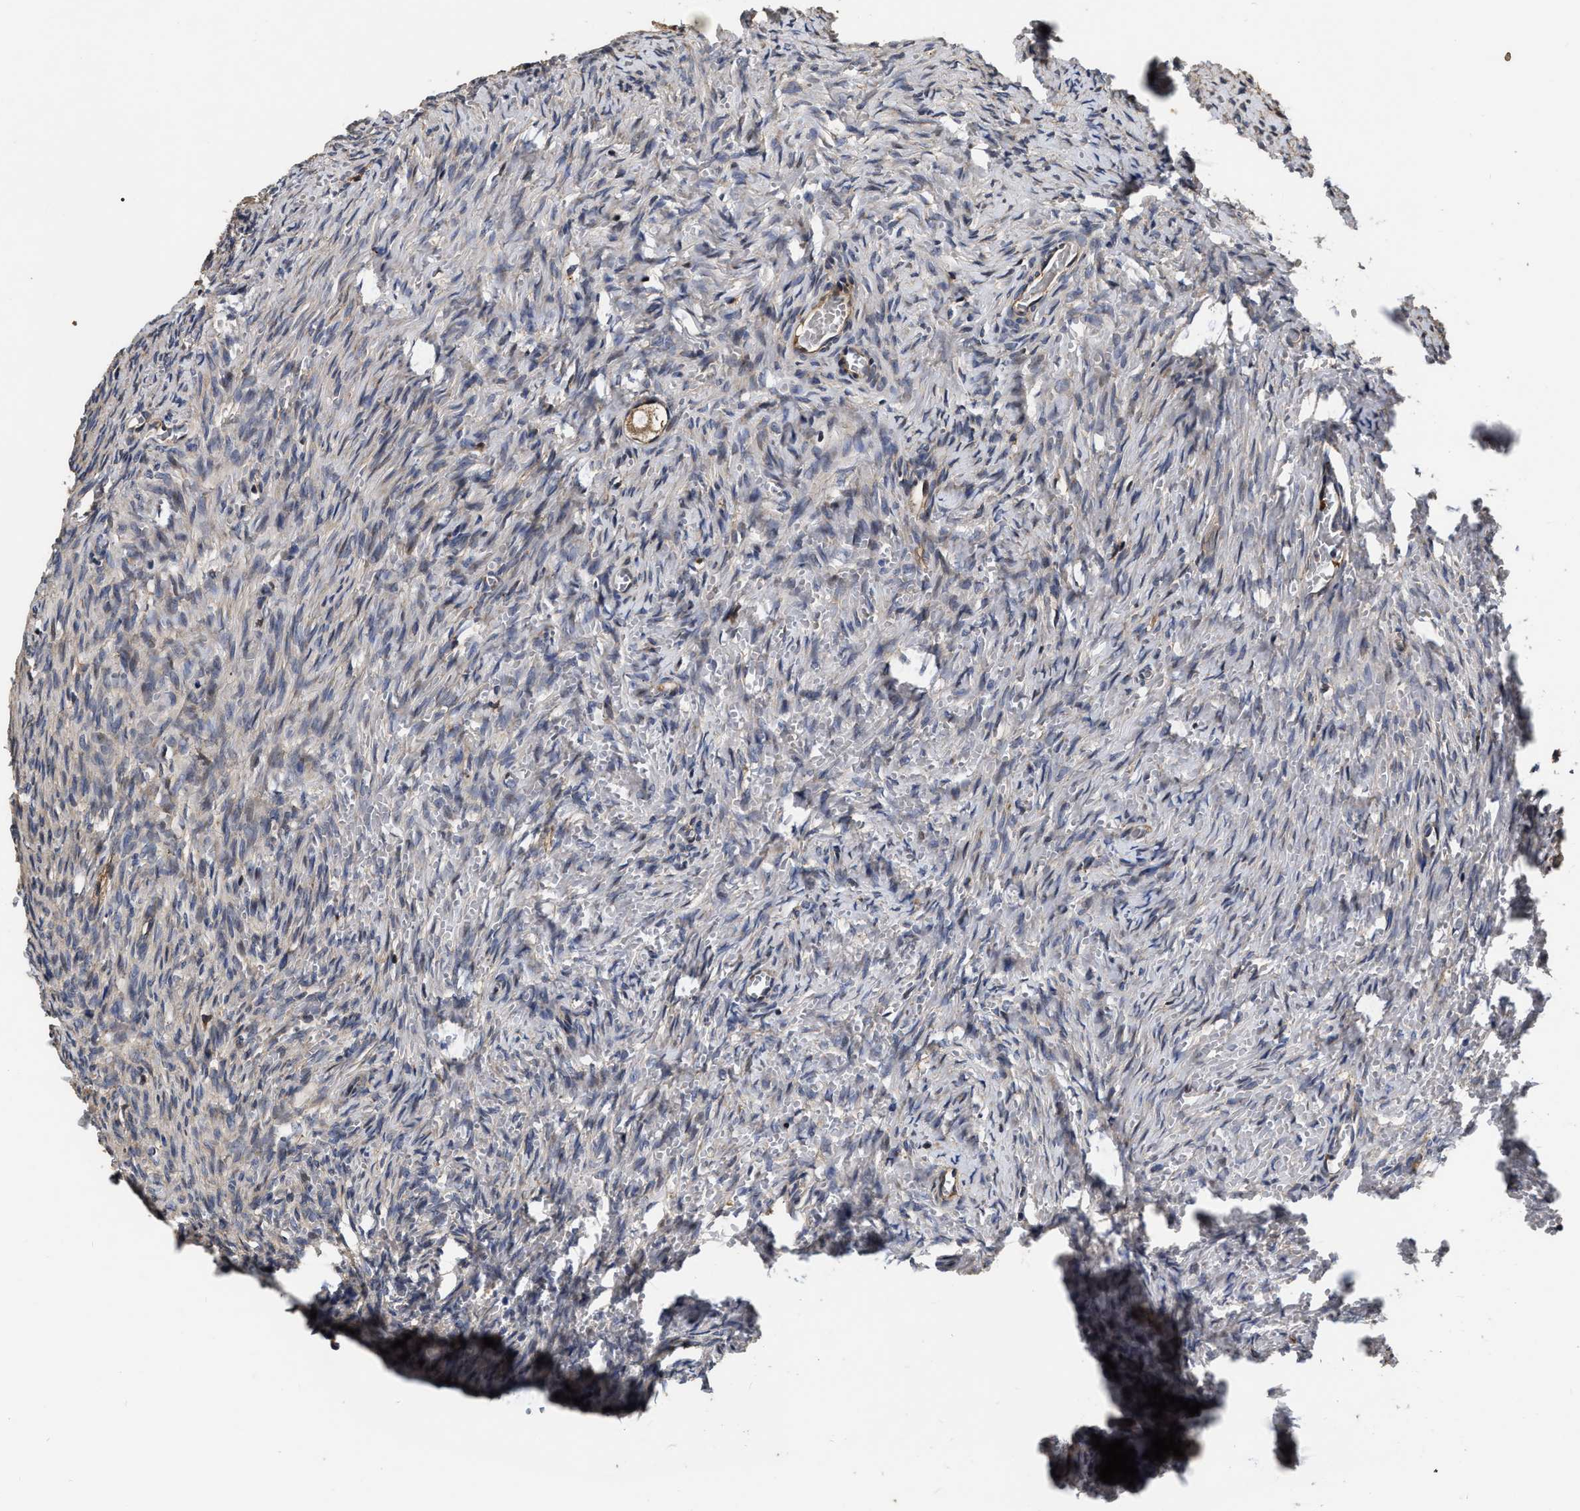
{"staining": {"intensity": "moderate", "quantity": ">75%", "location": "cytoplasmic/membranous"}, "tissue": "ovary", "cell_type": "Follicle cells", "image_type": "normal", "snomed": [{"axis": "morphology", "description": "Normal tissue, NOS"}, {"axis": "topography", "description": "Ovary"}], "caption": "Immunohistochemical staining of benign human ovary demonstrates >75% levels of moderate cytoplasmic/membranous protein expression in about >75% of follicle cells. (Stains: DAB in brown, nuclei in blue, Microscopy: brightfield microscopy at high magnification).", "gene": "ABCG8", "patient": {"sex": "female", "age": 27}}